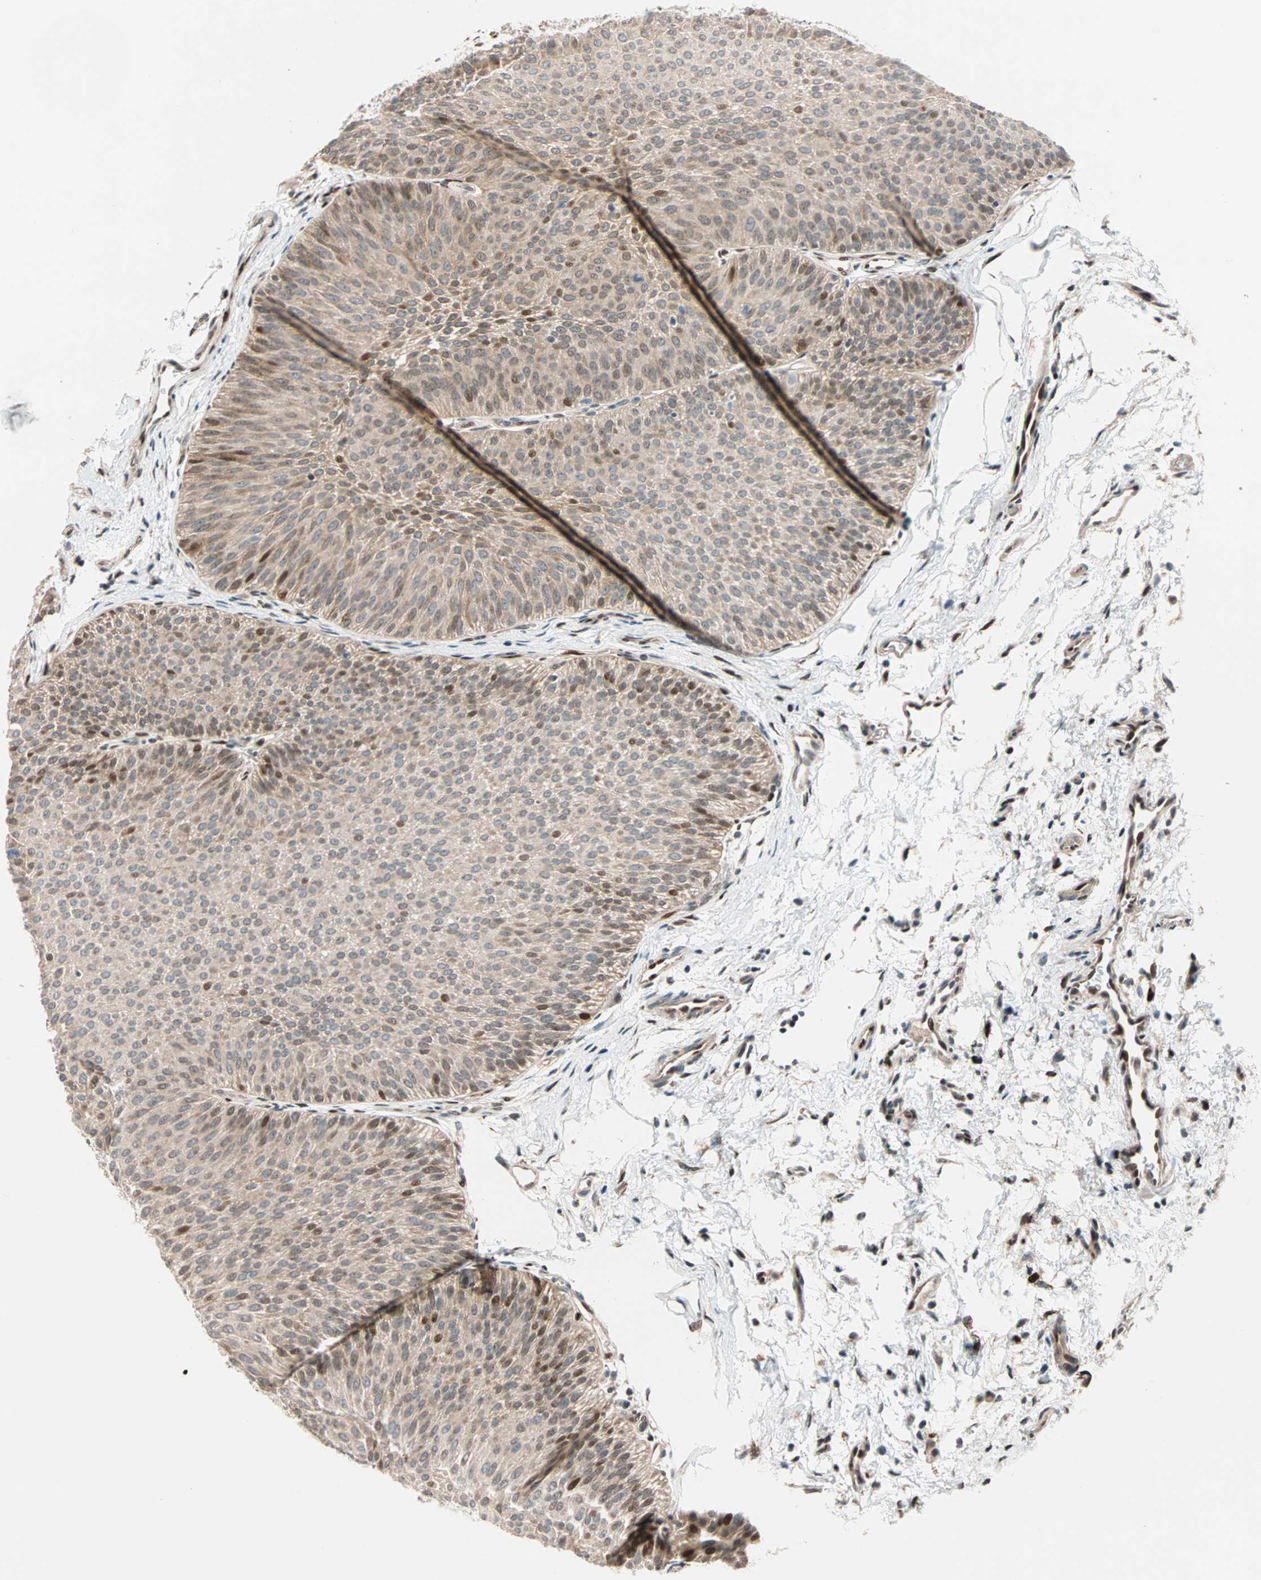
{"staining": {"intensity": "moderate", "quantity": ">75%", "location": "cytoplasmic/membranous,nuclear"}, "tissue": "urothelial cancer", "cell_type": "Tumor cells", "image_type": "cancer", "snomed": [{"axis": "morphology", "description": "Urothelial carcinoma, Low grade"}, {"axis": "topography", "description": "Urinary bladder"}], "caption": "Immunohistochemical staining of urothelial cancer reveals medium levels of moderate cytoplasmic/membranous and nuclear protein expression in approximately >75% of tumor cells.", "gene": "HECW1", "patient": {"sex": "female", "age": 60}}